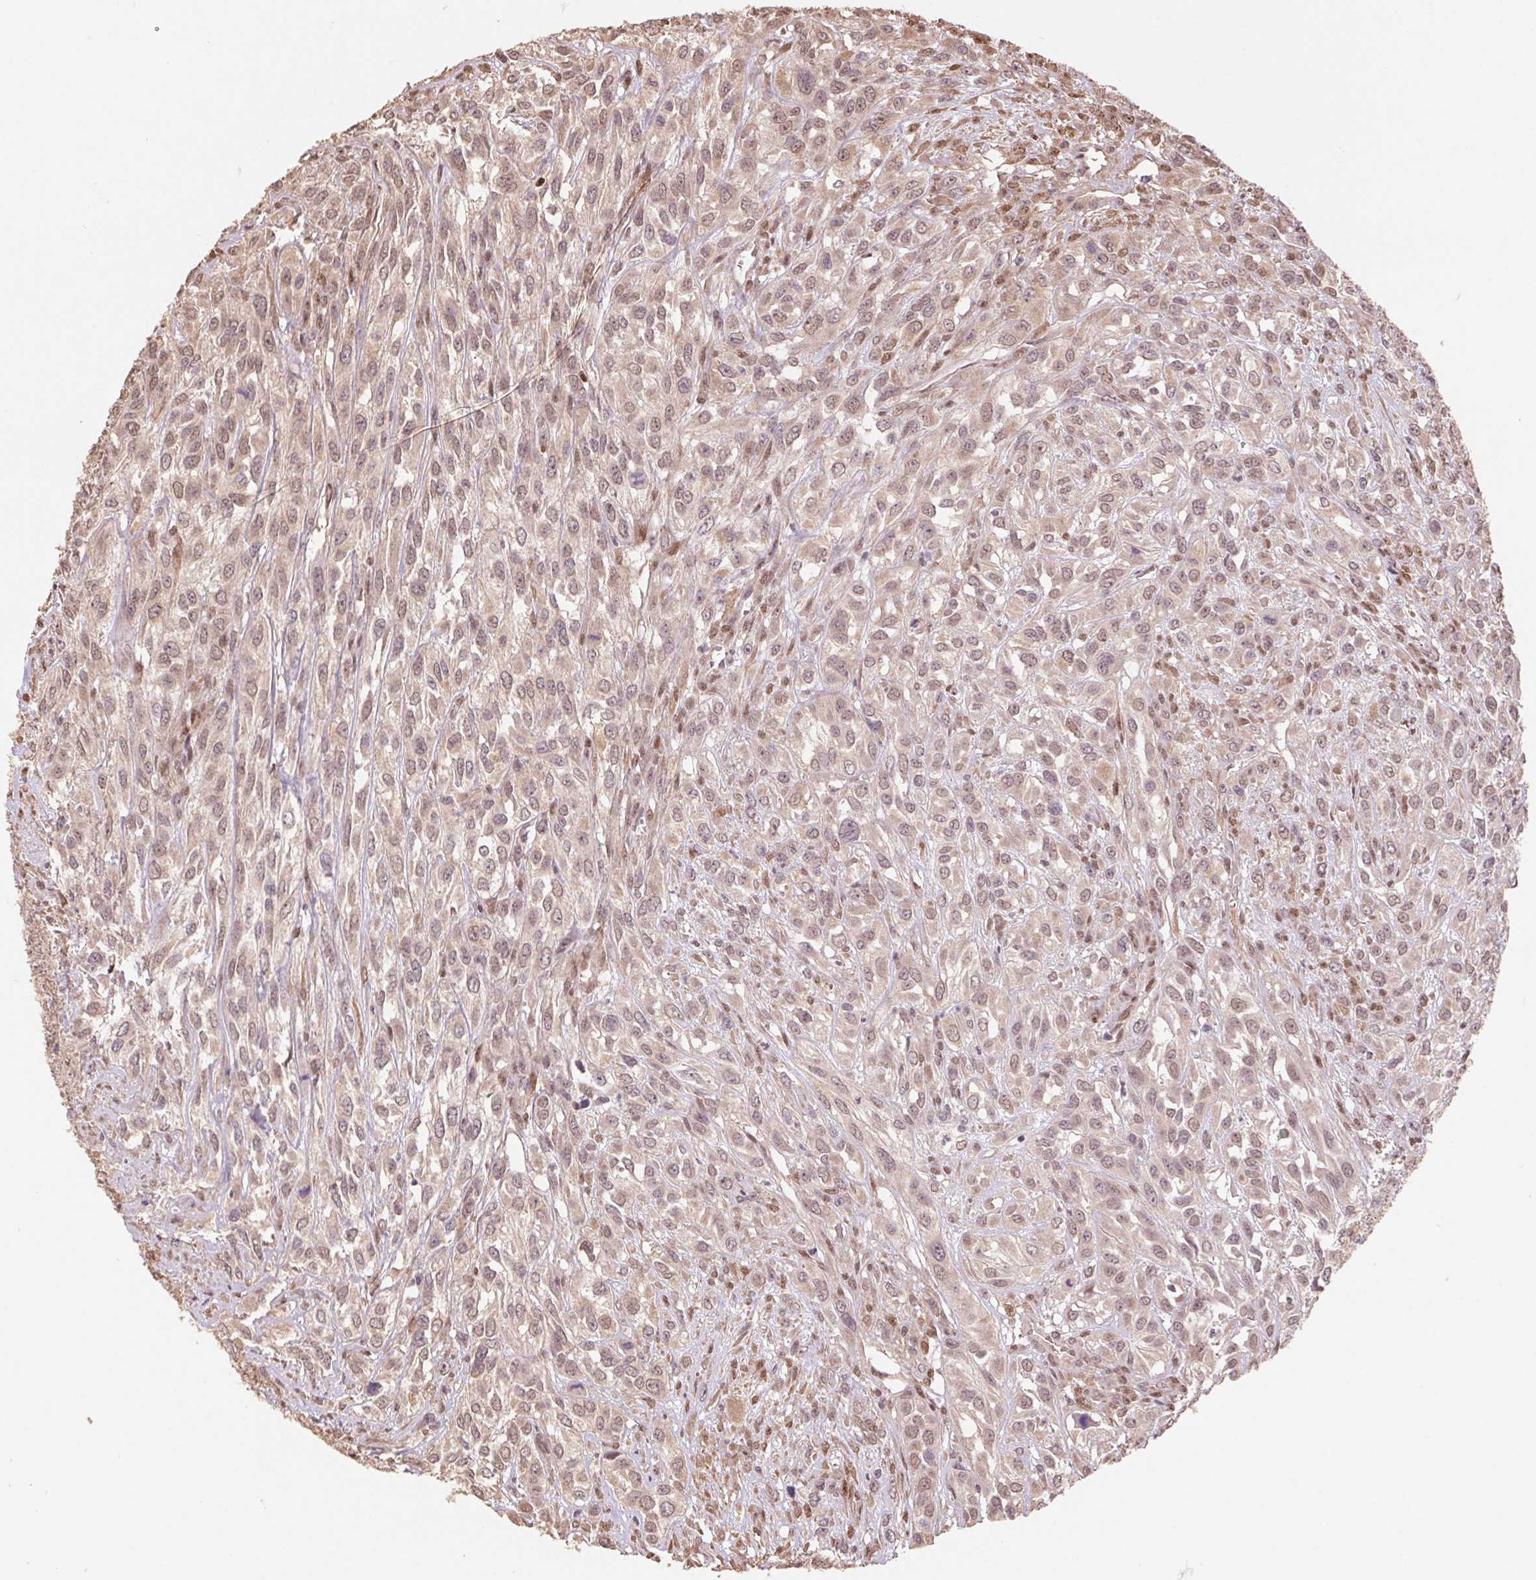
{"staining": {"intensity": "weak", "quantity": ">75%", "location": "cytoplasmic/membranous,nuclear"}, "tissue": "urothelial cancer", "cell_type": "Tumor cells", "image_type": "cancer", "snomed": [{"axis": "morphology", "description": "Urothelial carcinoma, High grade"}, {"axis": "topography", "description": "Urinary bladder"}], "caption": "The photomicrograph reveals staining of urothelial cancer, revealing weak cytoplasmic/membranous and nuclear protein positivity (brown color) within tumor cells. The staining was performed using DAB to visualize the protein expression in brown, while the nuclei were stained in blue with hematoxylin (Magnification: 20x).", "gene": "CUTA", "patient": {"sex": "male", "age": 67}}